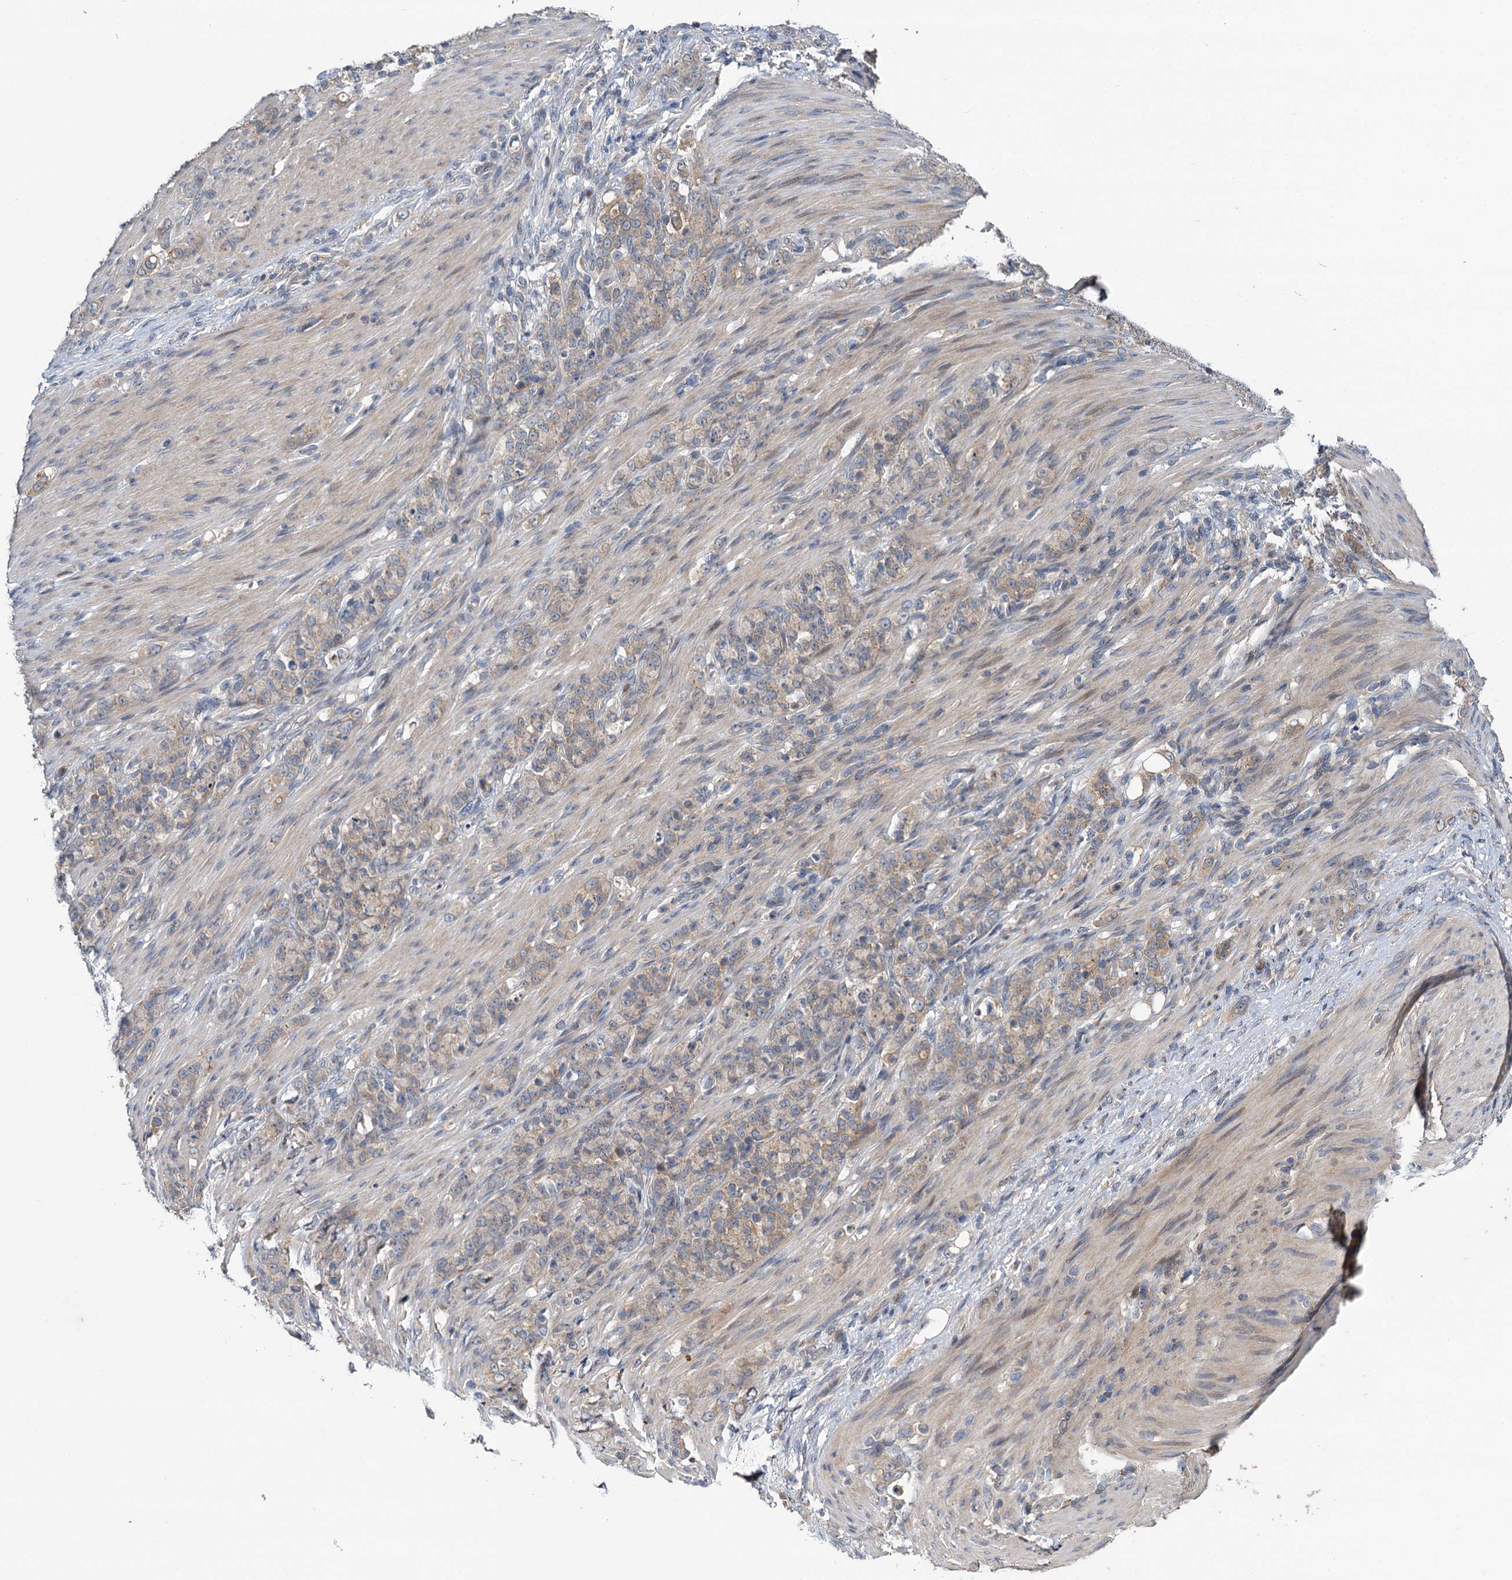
{"staining": {"intensity": "weak", "quantity": ">75%", "location": "cytoplasmic/membranous"}, "tissue": "stomach cancer", "cell_type": "Tumor cells", "image_type": "cancer", "snomed": [{"axis": "morphology", "description": "Adenocarcinoma, NOS"}, {"axis": "topography", "description": "Stomach"}], "caption": "High-power microscopy captured an immunohistochemistry photomicrograph of stomach cancer, revealing weak cytoplasmic/membranous staining in approximately >75% of tumor cells.", "gene": "TMEM39A", "patient": {"sex": "female", "age": 79}}